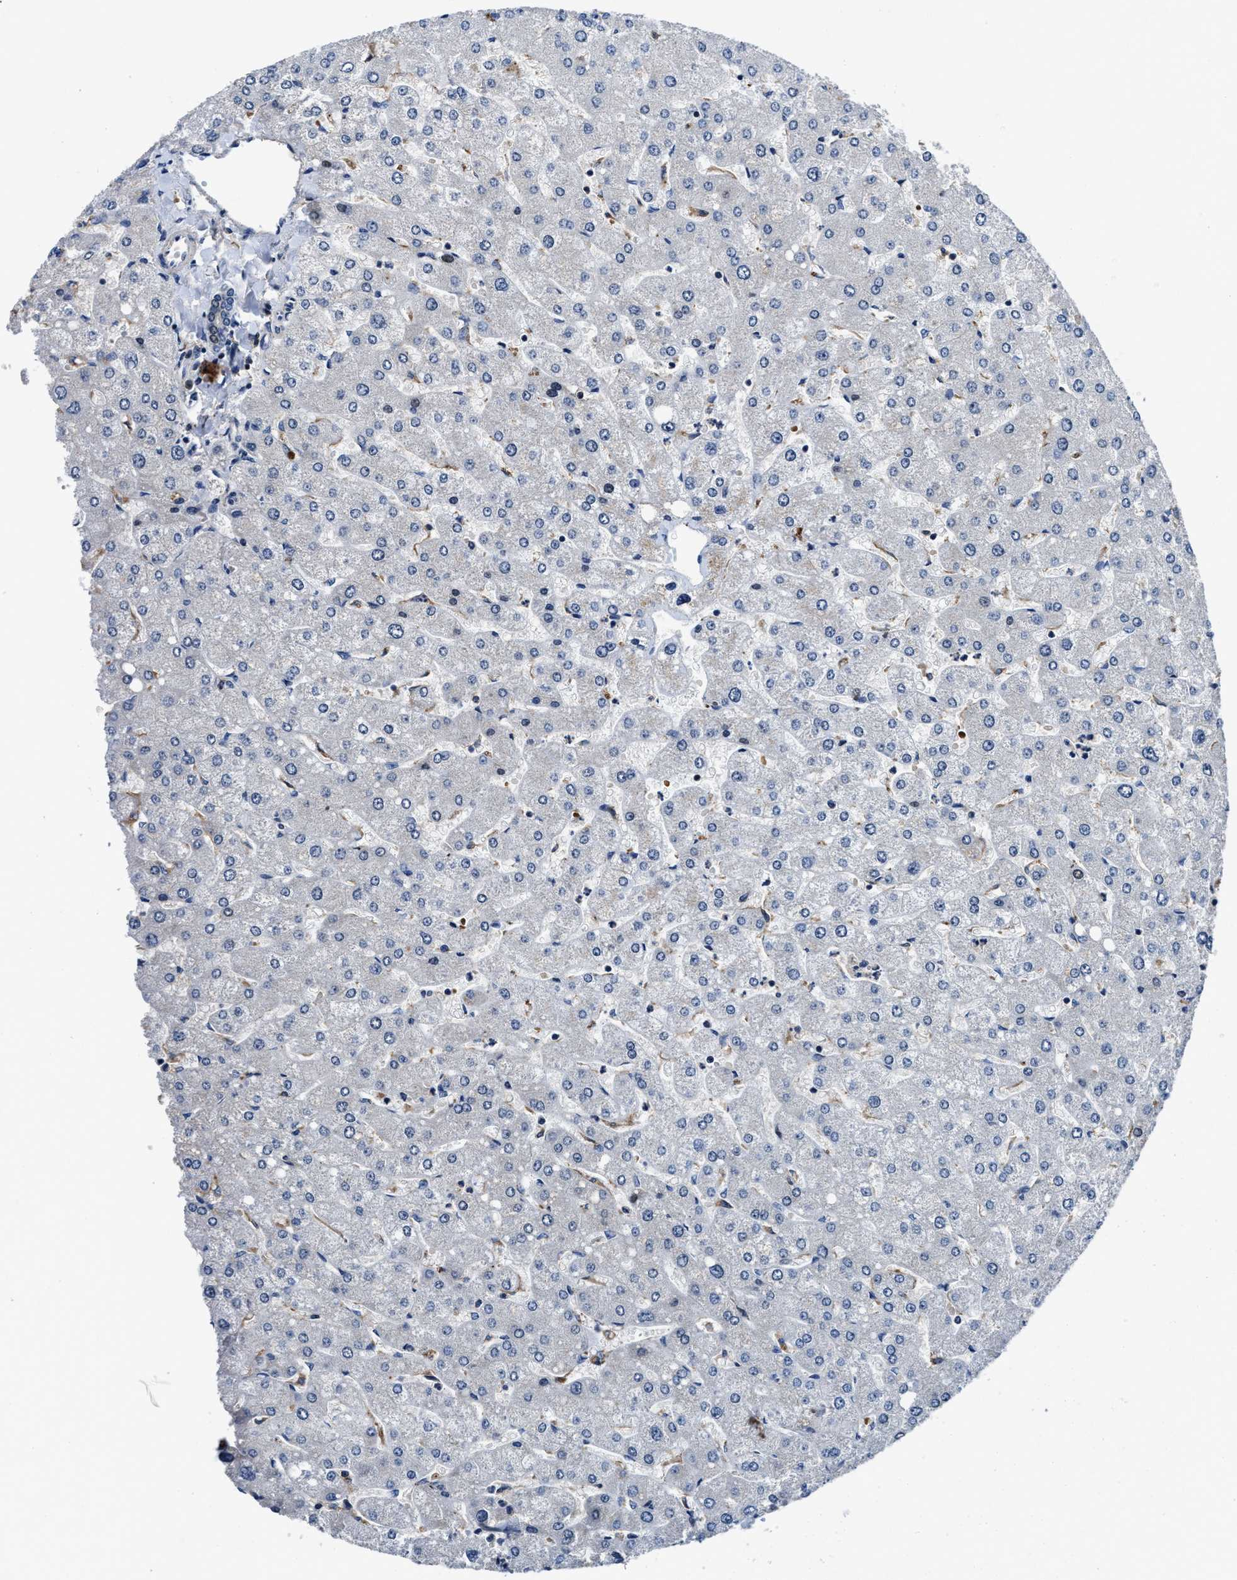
{"staining": {"intensity": "weak", "quantity": "25%-75%", "location": "cytoplasmic/membranous"}, "tissue": "liver", "cell_type": "Cholangiocytes", "image_type": "normal", "snomed": [{"axis": "morphology", "description": "Normal tissue, NOS"}, {"axis": "topography", "description": "Liver"}], "caption": "Brown immunohistochemical staining in normal liver exhibits weak cytoplasmic/membranous positivity in about 25%-75% of cholangiocytes.", "gene": "C2orf66", "patient": {"sex": "male", "age": 55}}